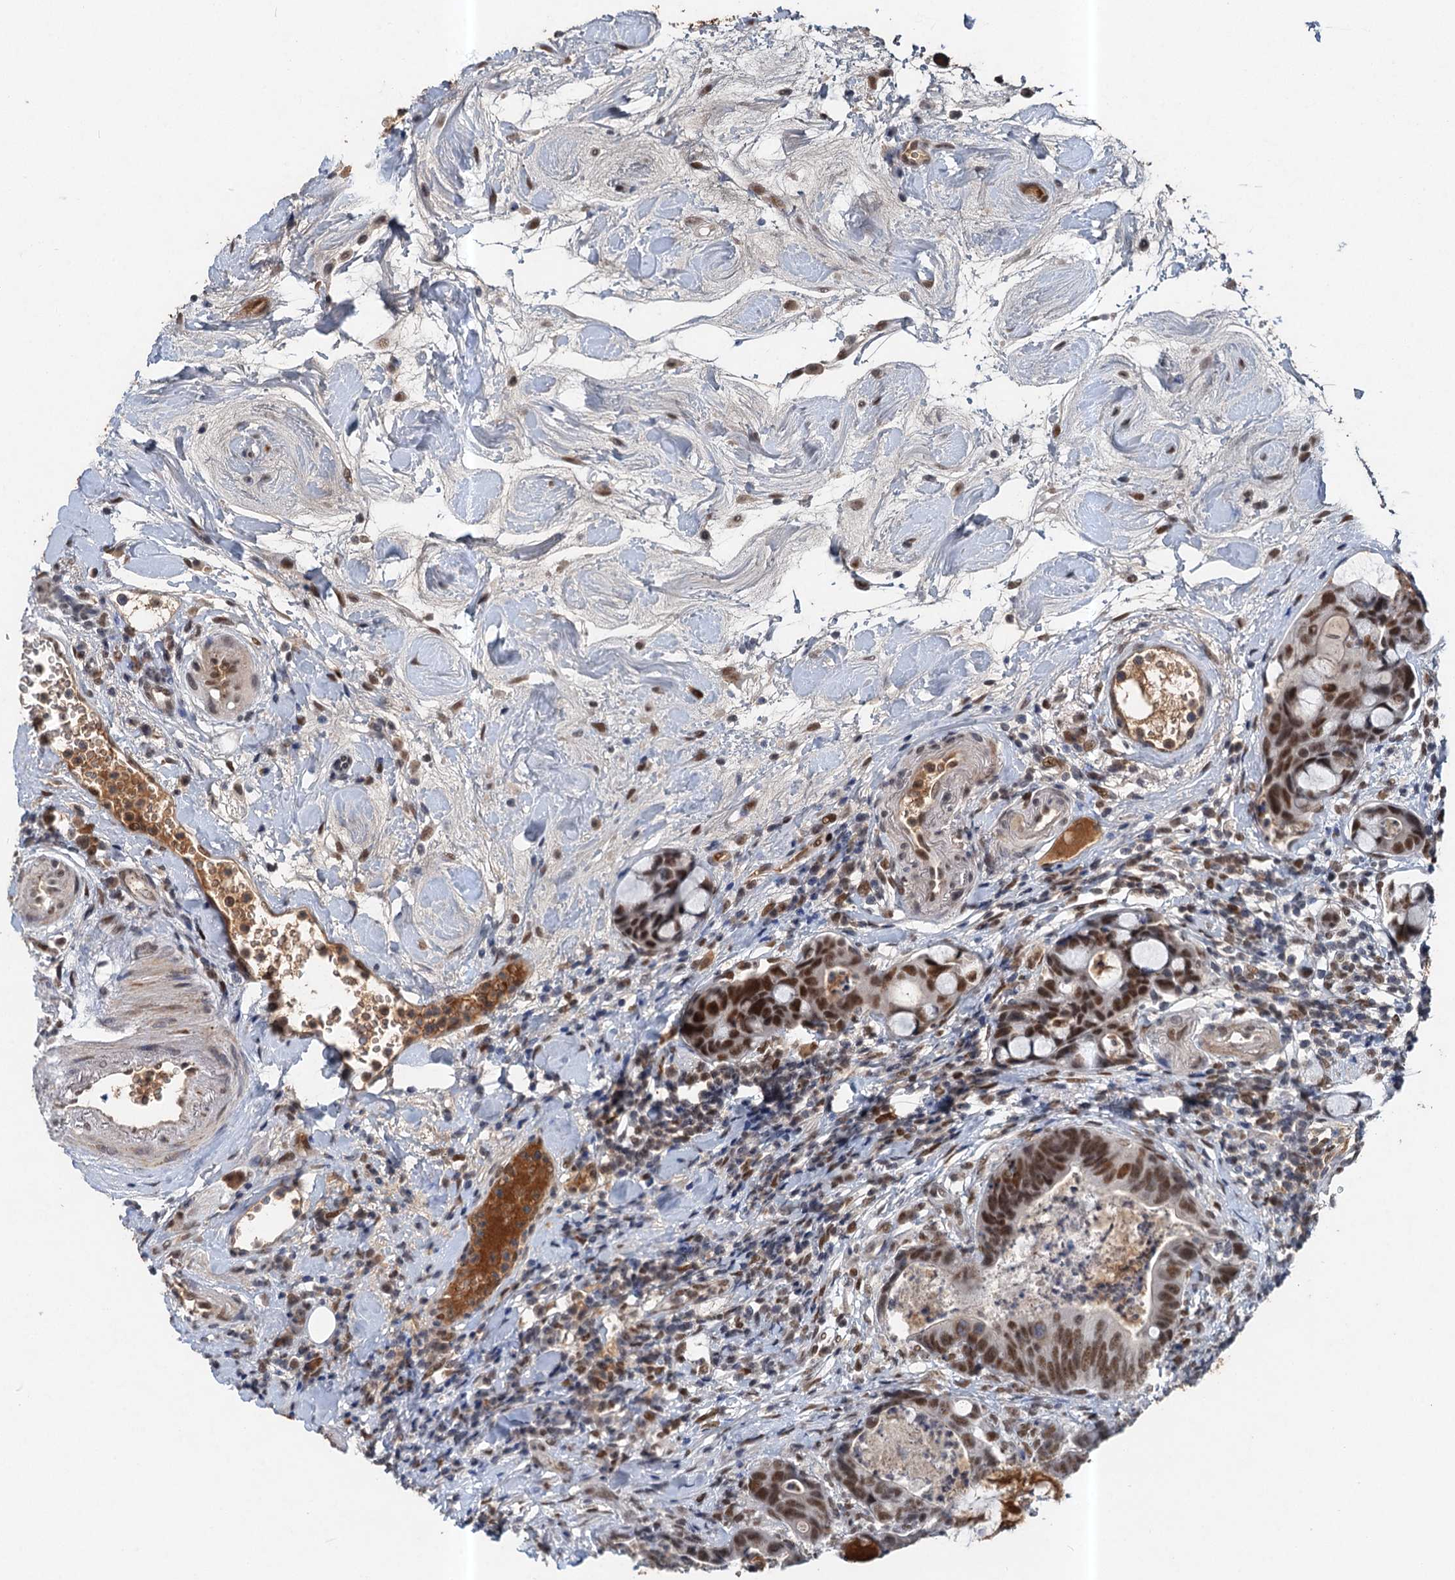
{"staining": {"intensity": "moderate", "quantity": ">75%", "location": "nuclear"}, "tissue": "colorectal cancer", "cell_type": "Tumor cells", "image_type": "cancer", "snomed": [{"axis": "morphology", "description": "Adenocarcinoma, NOS"}, {"axis": "topography", "description": "Colon"}], "caption": "Protein expression analysis of human colorectal cancer reveals moderate nuclear expression in approximately >75% of tumor cells.", "gene": "CSTF3", "patient": {"sex": "female", "age": 82}}